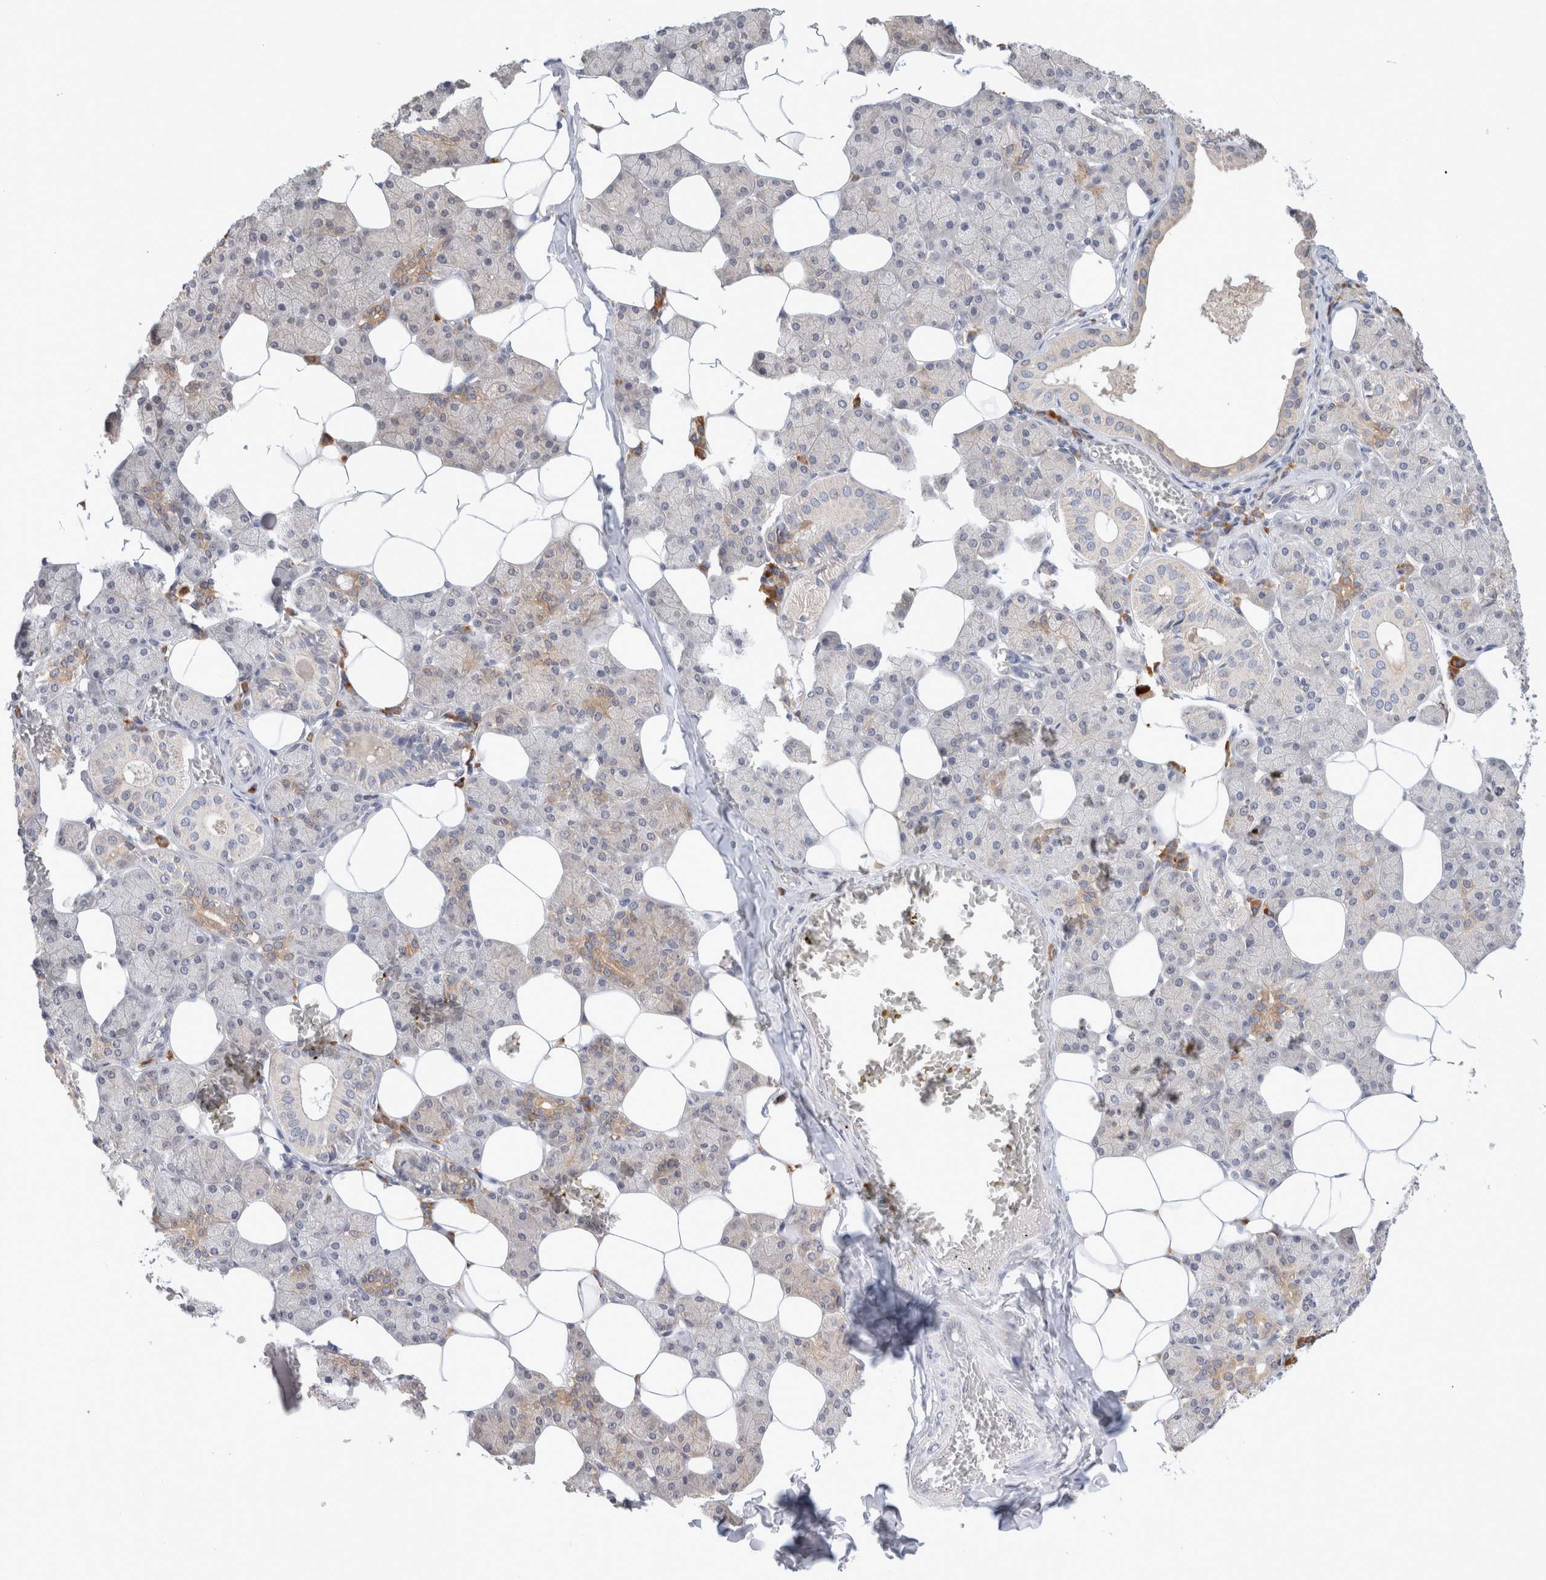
{"staining": {"intensity": "weak", "quantity": "<25%", "location": "cytoplasmic/membranous"}, "tissue": "salivary gland", "cell_type": "Glandular cells", "image_type": "normal", "snomed": [{"axis": "morphology", "description": "Normal tissue, NOS"}, {"axis": "topography", "description": "Salivary gland"}], "caption": "IHC micrograph of unremarkable salivary gland: salivary gland stained with DAB reveals no significant protein expression in glandular cells.", "gene": "NEDD4L", "patient": {"sex": "female", "age": 33}}